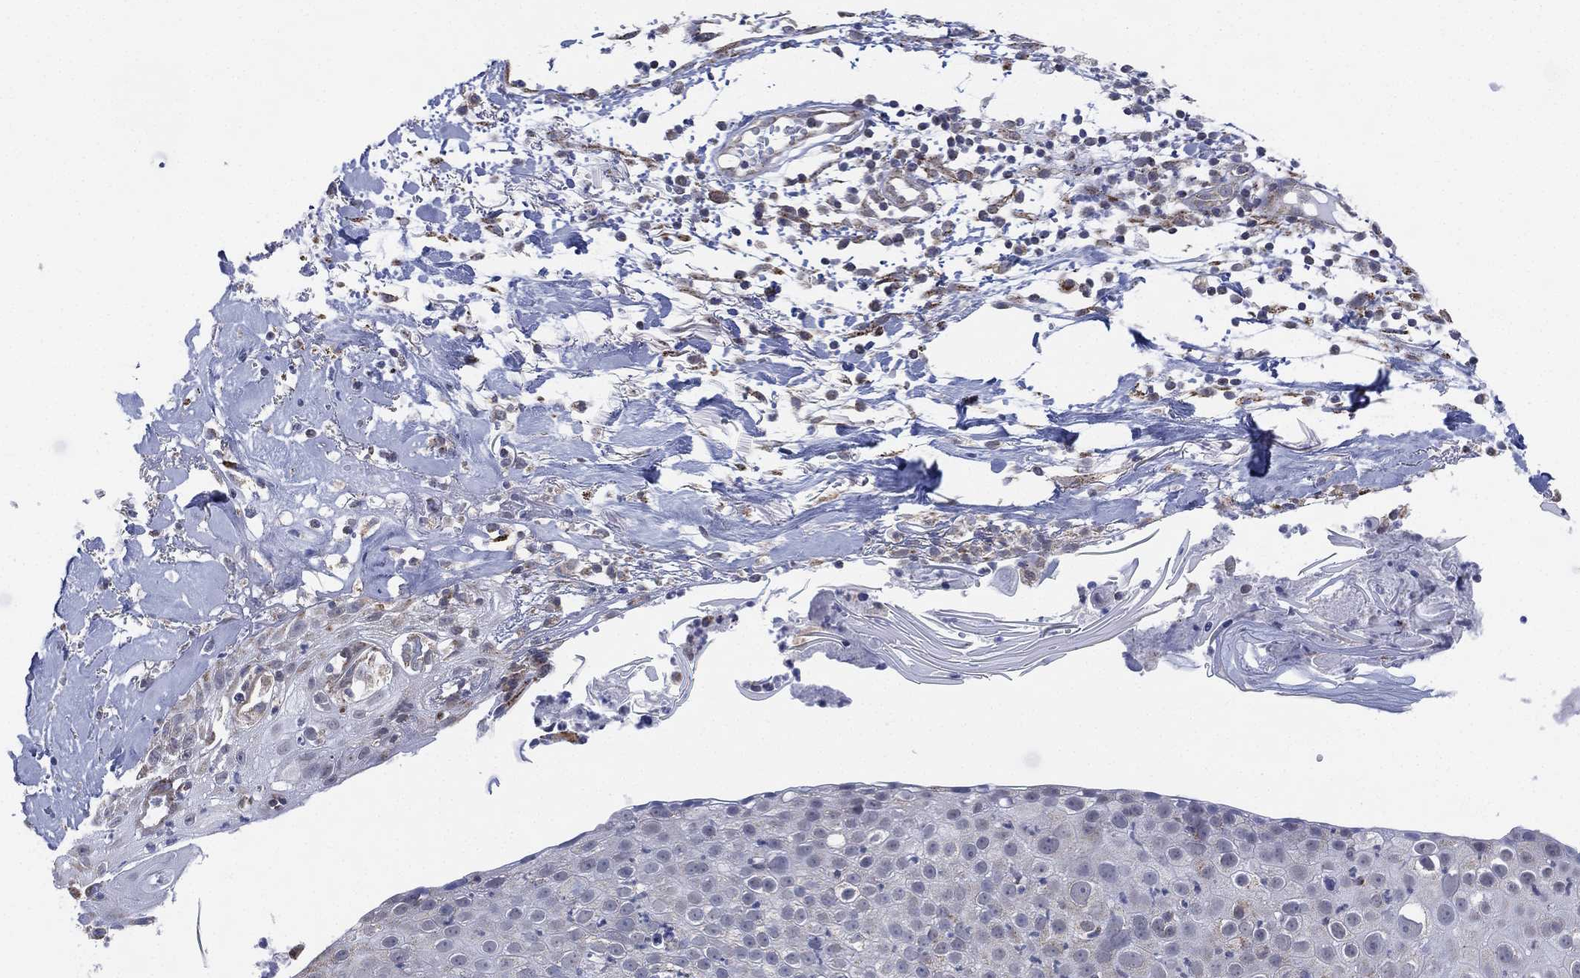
{"staining": {"intensity": "negative", "quantity": "none", "location": "none"}, "tissue": "skin cancer", "cell_type": "Tumor cells", "image_type": "cancer", "snomed": [{"axis": "morphology", "description": "Squamous cell carcinoma, NOS"}, {"axis": "topography", "description": "Skin"}], "caption": "High magnification brightfield microscopy of skin cancer stained with DAB (3,3'-diaminobenzidine) (brown) and counterstained with hematoxylin (blue): tumor cells show no significant positivity. Brightfield microscopy of immunohistochemistry stained with DAB (3,3'-diaminobenzidine) (brown) and hematoxylin (blue), captured at high magnification.", "gene": "INA", "patient": {"sex": "male", "age": 71}}